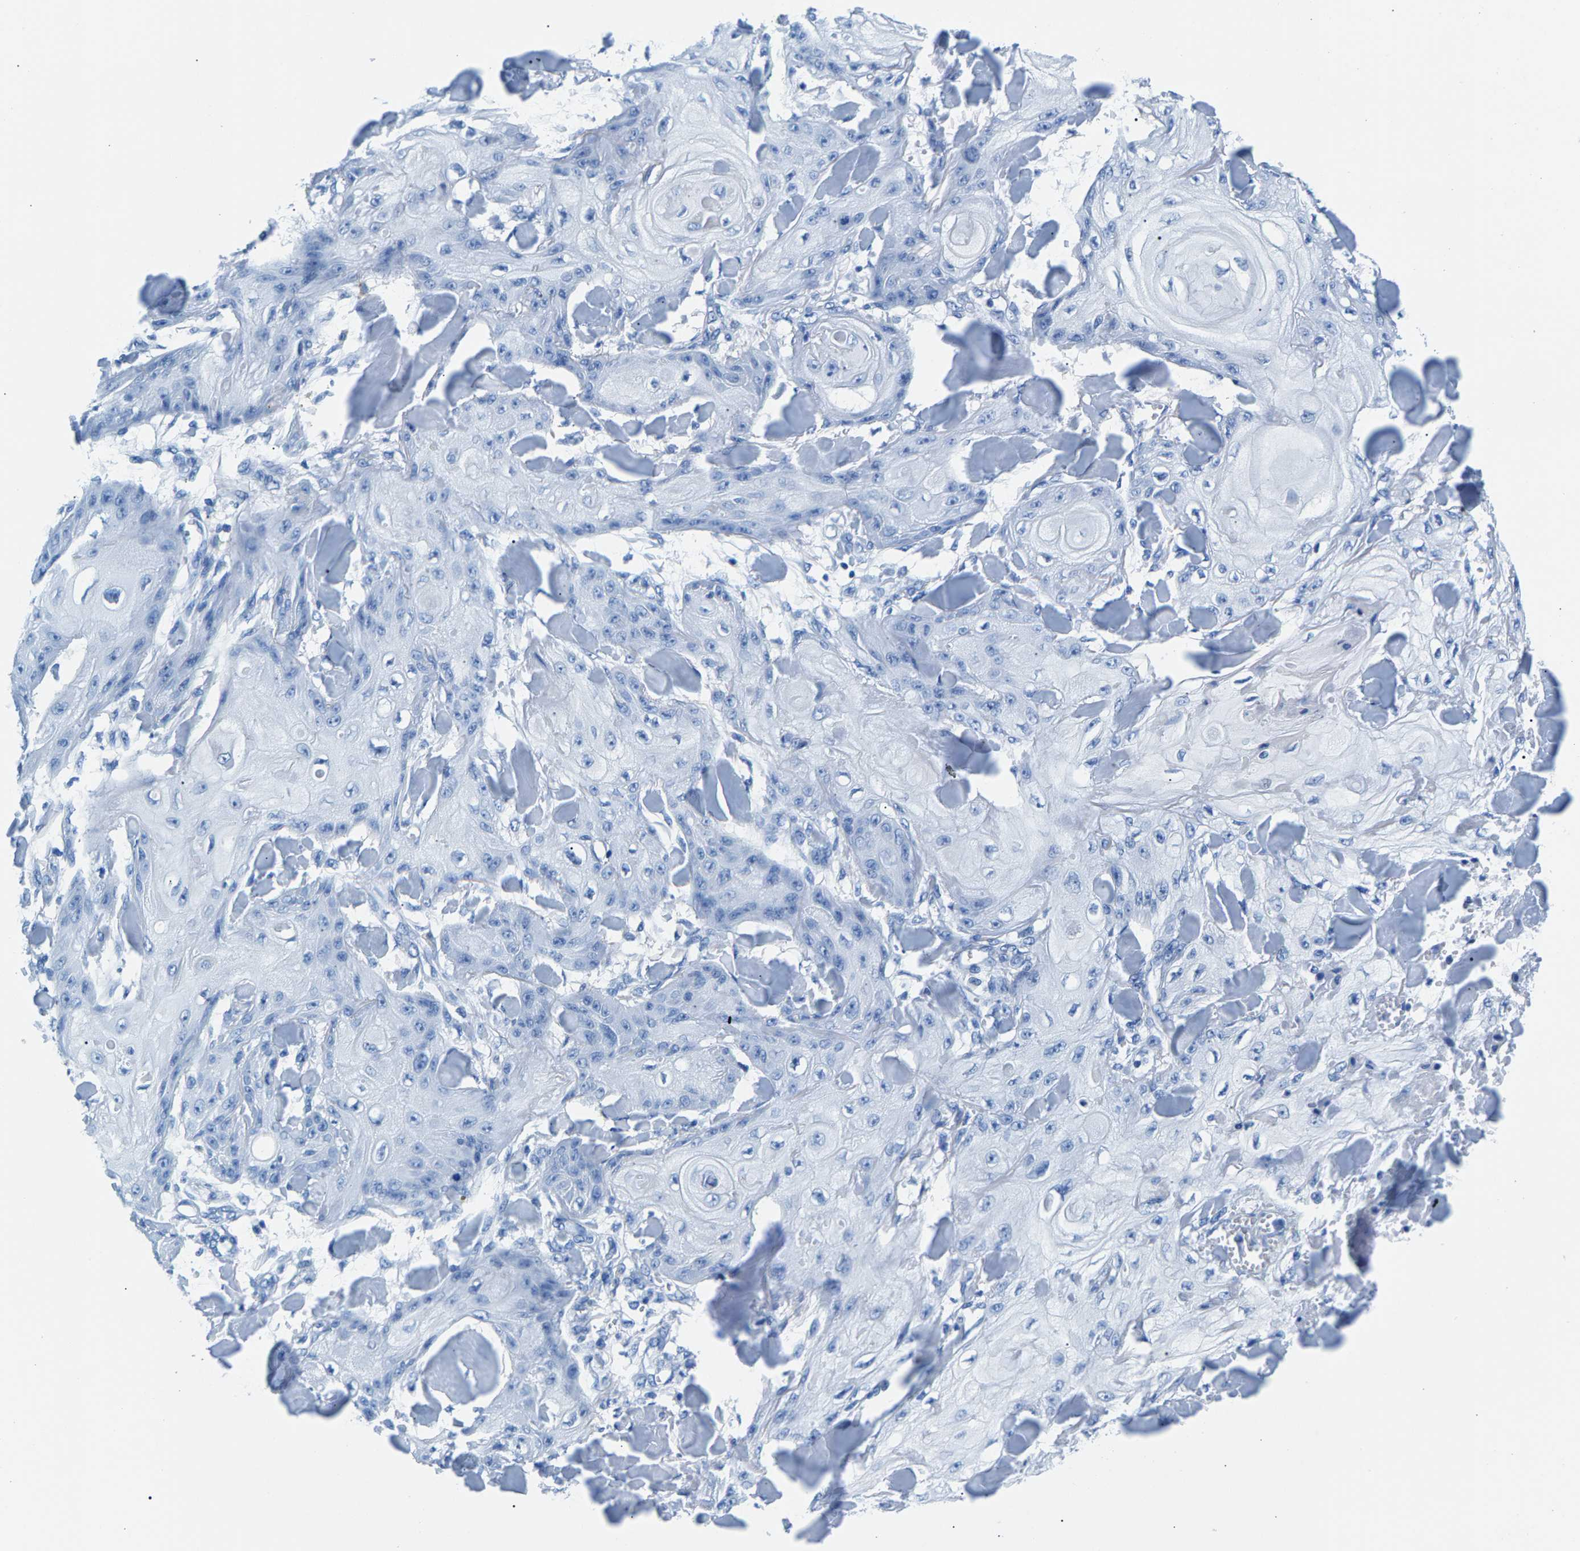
{"staining": {"intensity": "negative", "quantity": "none", "location": "none"}, "tissue": "skin cancer", "cell_type": "Tumor cells", "image_type": "cancer", "snomed": [{"axis": "morphology", "description": "Squamous cell carcinoma, NOS"}, {"axis": "topography", "description": "Skin"}], "caption": "Immunohistochemistry micrograph of neoplastic tissue: skin cancer stained with DAB exhibits no significant protein staining in tumor cells. Nuclei are stained in blue.", "gene": "CPS1", "patient": {"sex": "male", "age": 74}}